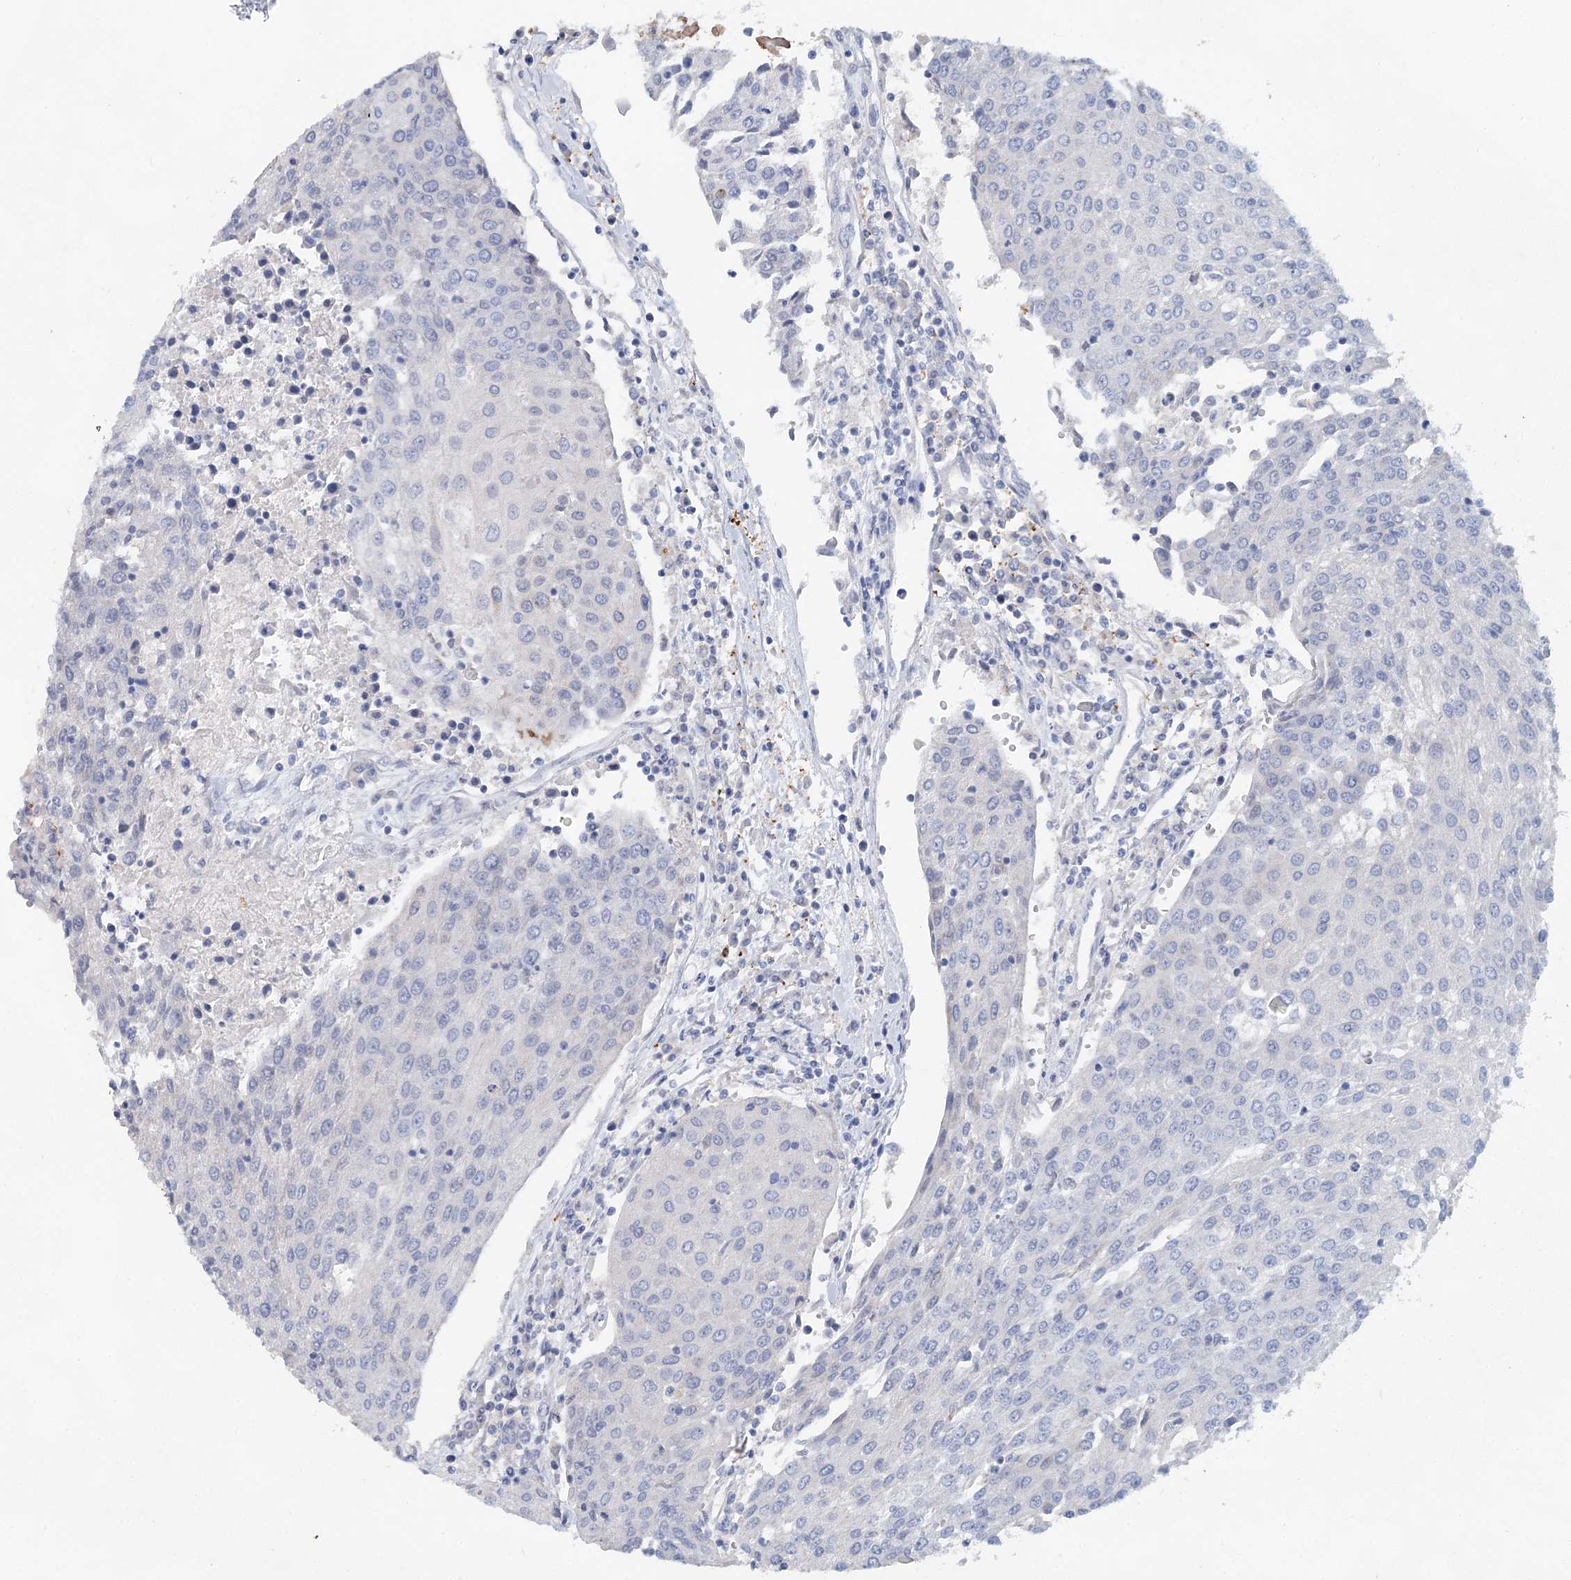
{"staining": {"intensity": "negative", "quantity": "none", "location": "none"}, "tissue": "urothelial cancer", "cell_type": "Tumor cells", "image_type": "cancer", "snomed": [{"axis": "morphology", "description": "Urothelial carcinoma, High grade"}, {"axis": "topography", "description": "Urinary bladder"}], "caption": "High power microscopy image of an immunohistochemistry photomicrograph of urothelial carcinoma (high-grade), revealing no significant expression in tumor cells.", "gene": "SLC19A3", "patient": {"sex": "female", "age": 85}}